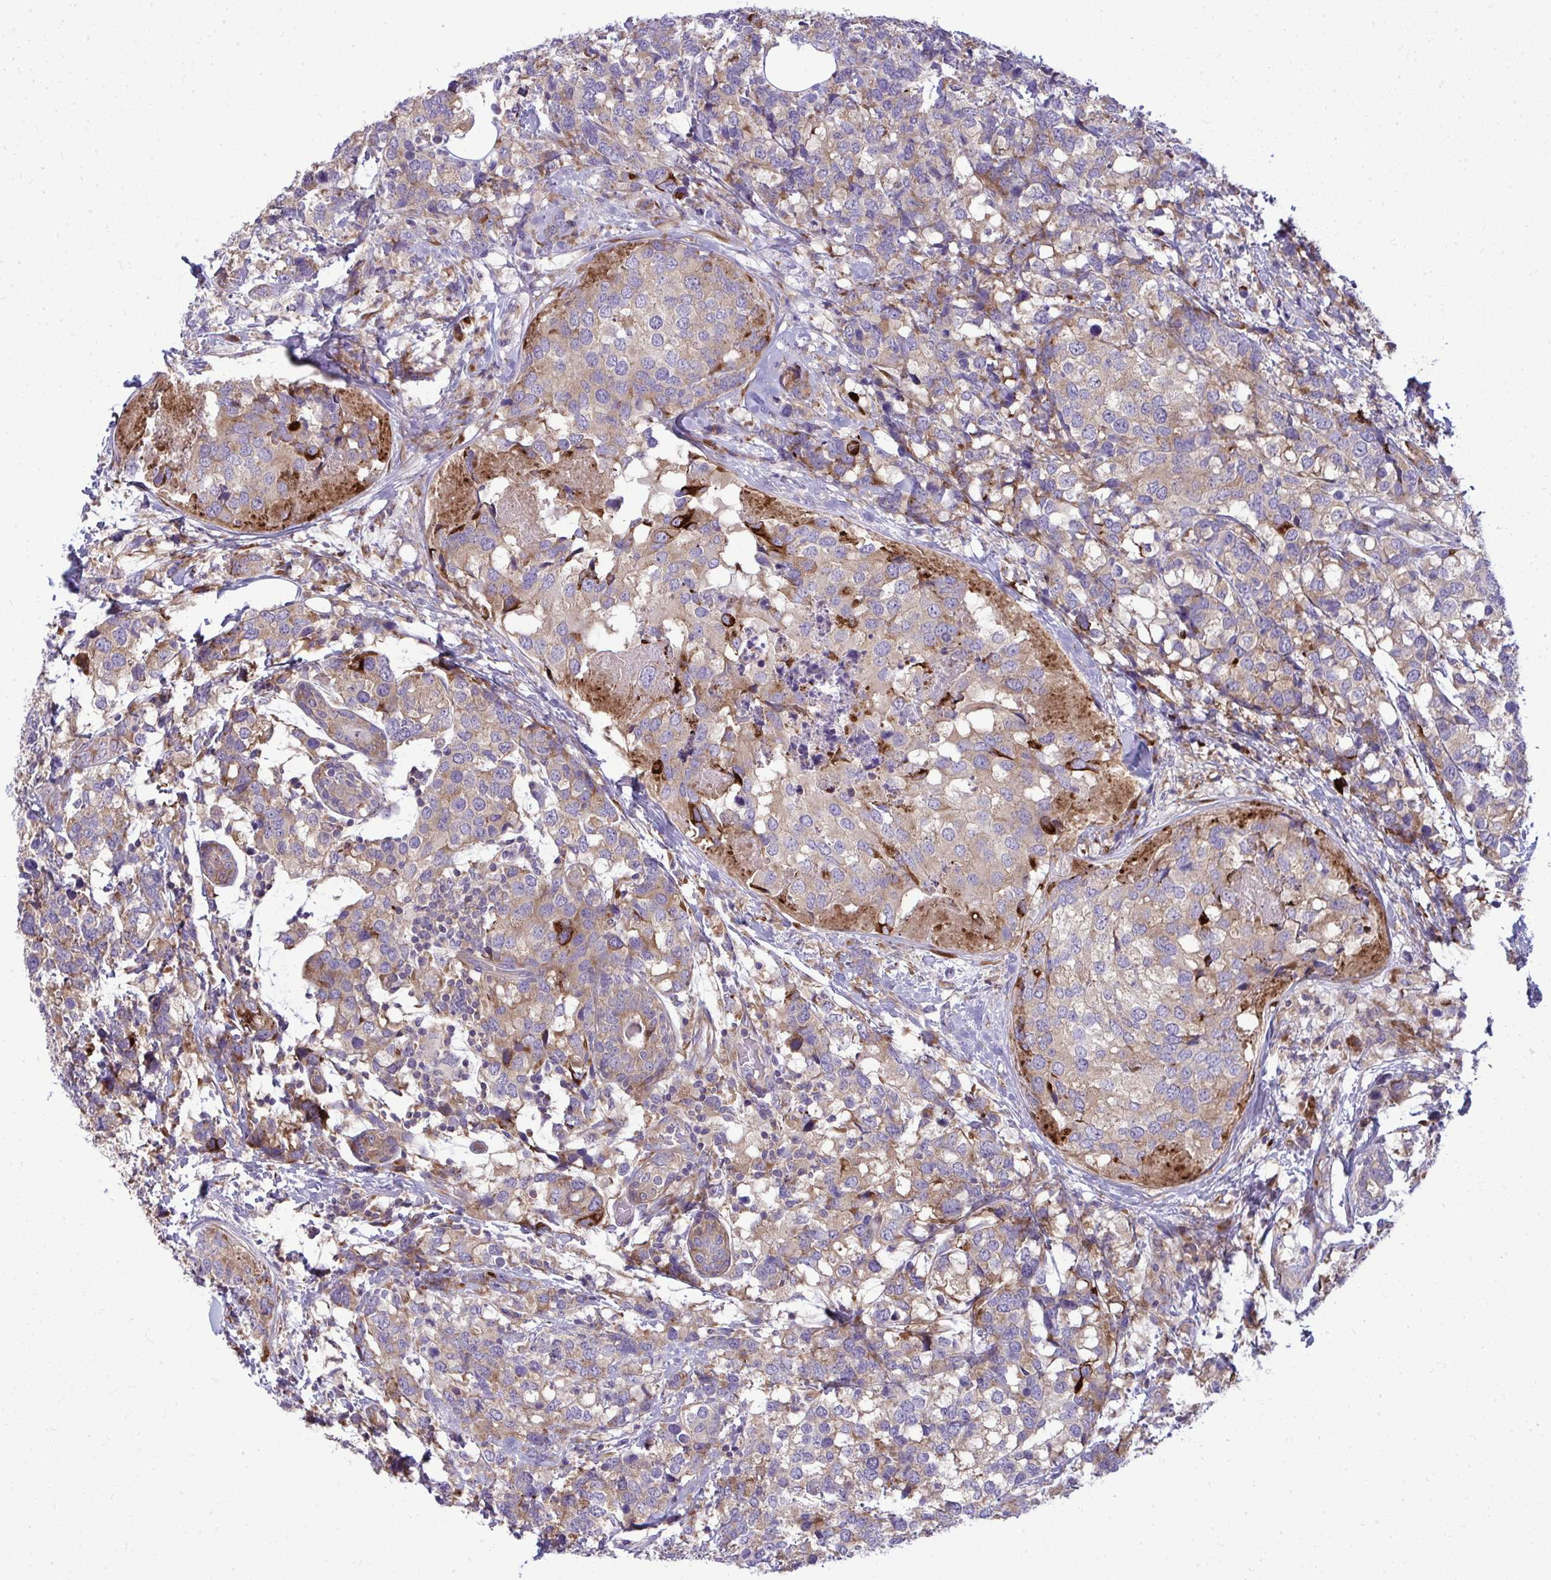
{"staining": {"intensity": "weak", "quantity": "25%-75%", "location": "cytoplasmic/membranous"}, "tissue": "breast cancer", "cell_type": "Tumor cells", "image_type": "cancer", "snomed": [{"axis": "morphology", "description": "Lobular carcinoma"}, {"axis": "topography", "description": "Breast"}], "caption": "Immunohistochemical staining of breast cancer shows weak cytoplasmic/membranous protein expression in about 25%-75% of tumor cells. (DAB IHC, brown staining for protein, blue staining for nuclei).", "gene": "GFPT2", "patient": {"sex": "female", "age": 59}}